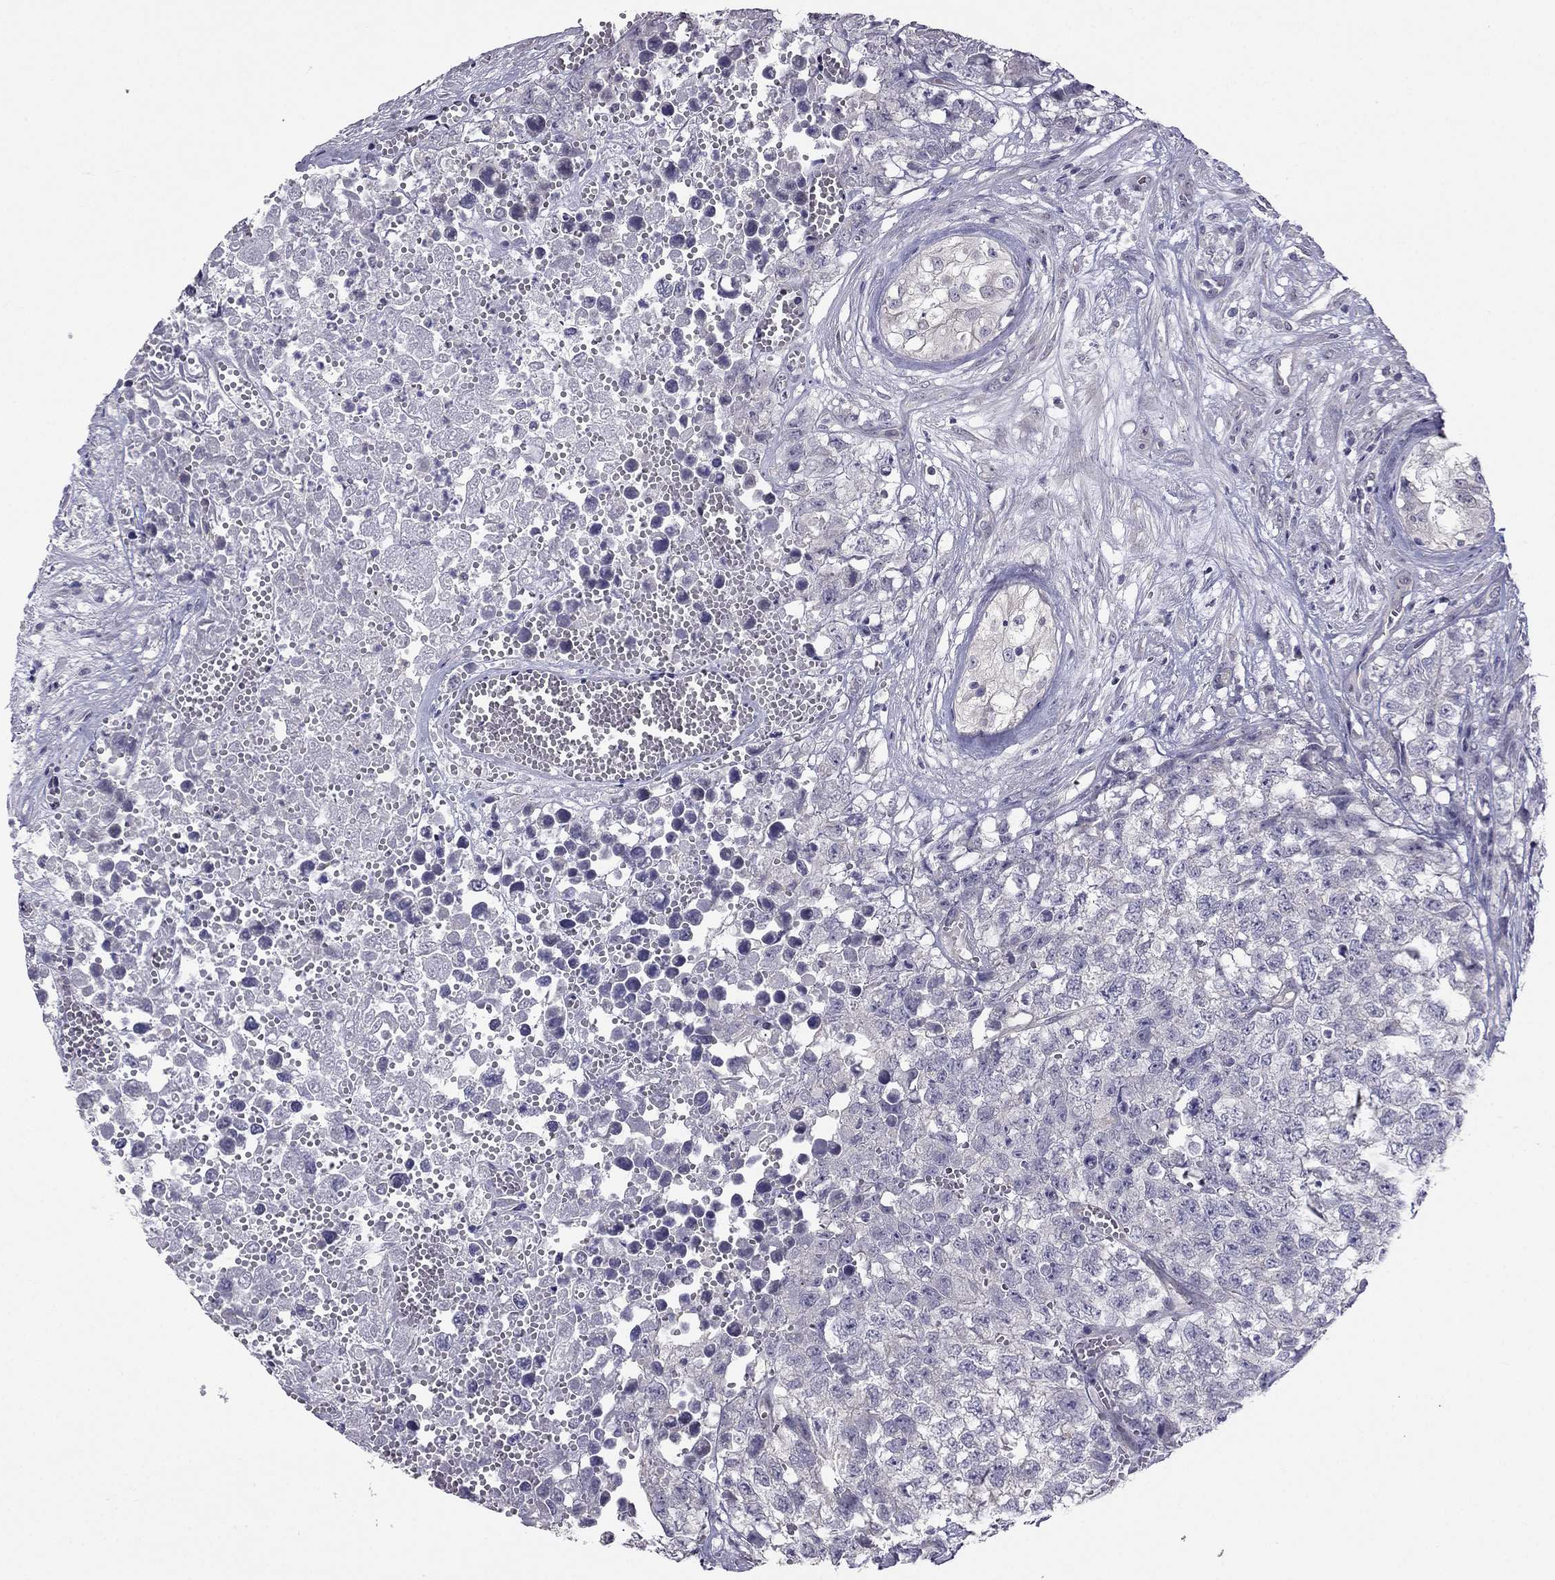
{"staining": {"intensity": "negative", "quantity": "none", "location": "none"}, "tissue": "testis cancer", "cell_type": "Tumor cells", "image_type": "cancer", "snomed": [{"axis": "morphology", "description": "Seminoma, NOS"}, {"axis": "morphology", "description": "Carcinoma, Embryonal, NOS"}, {"axis": "topography", "description": "Testis"}], "caption": "A photomicrograph of seminoma (testis) stained for a protein displays no brown staining in tumor cells.", "gene": "HSFX1", "patient": {"sex": "male", "age": 22}}